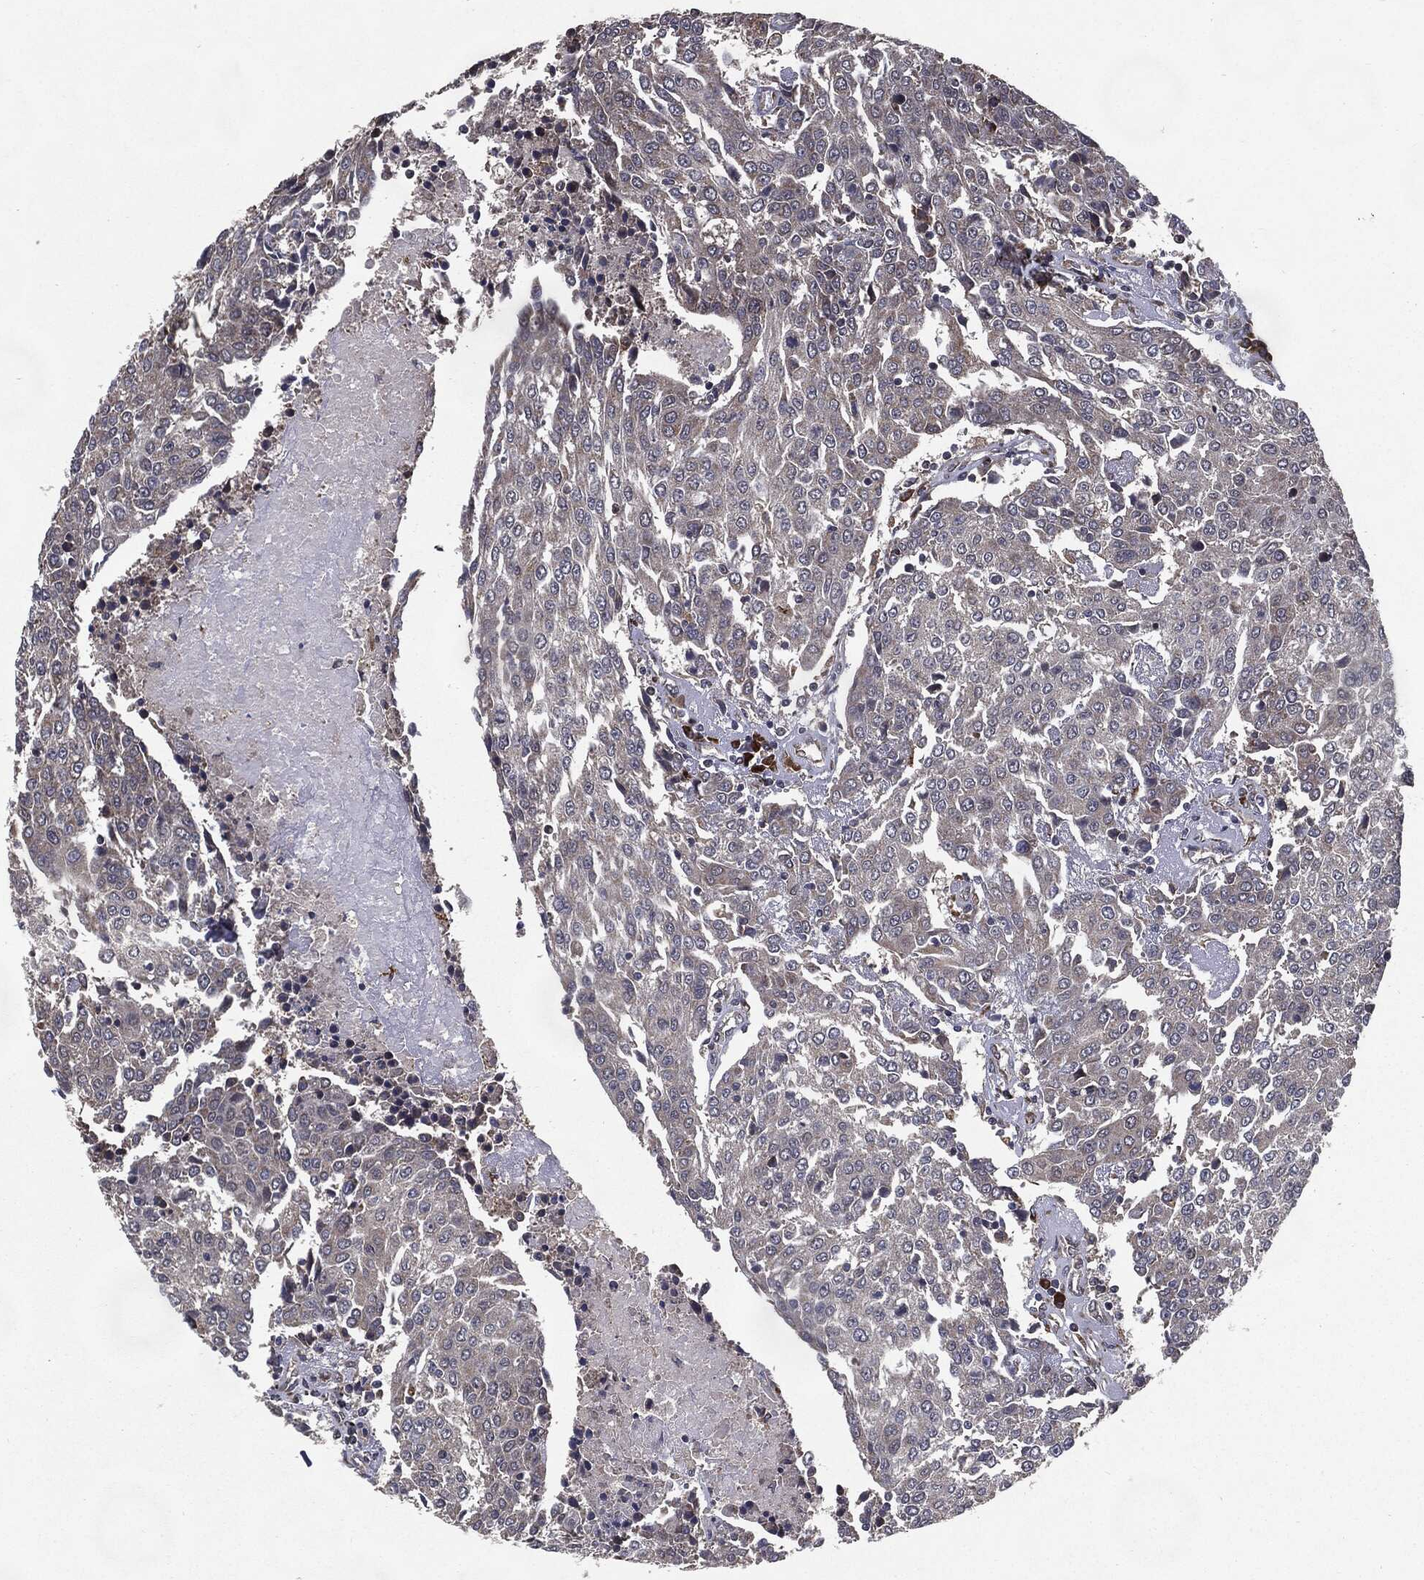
{"staining": {"intensity": "negative", "quantity": "none", "location": "none"}, "tissue": "urothelial cancer", "cell_type": "Tumor cells", "image_type": "cancer", "snomed": [{"axis": "morphology", "description": "Urothelial carcinoma, High grade"}, {"axis": "topography", "description": "Urinary bladder"}], "caption": "IHC histopathology image of neoplastic tissue: human urothelial cancer stained with DAB (3,3'-diaminobenzidine) shows no significant protein expression in tumor cells. (Brightfield microscopy of DAB (3,3'-diaminobenzidine) IHC at high magnification).", "gene": "HDAC5", "patient": {"sex": "female", "age": 85}}